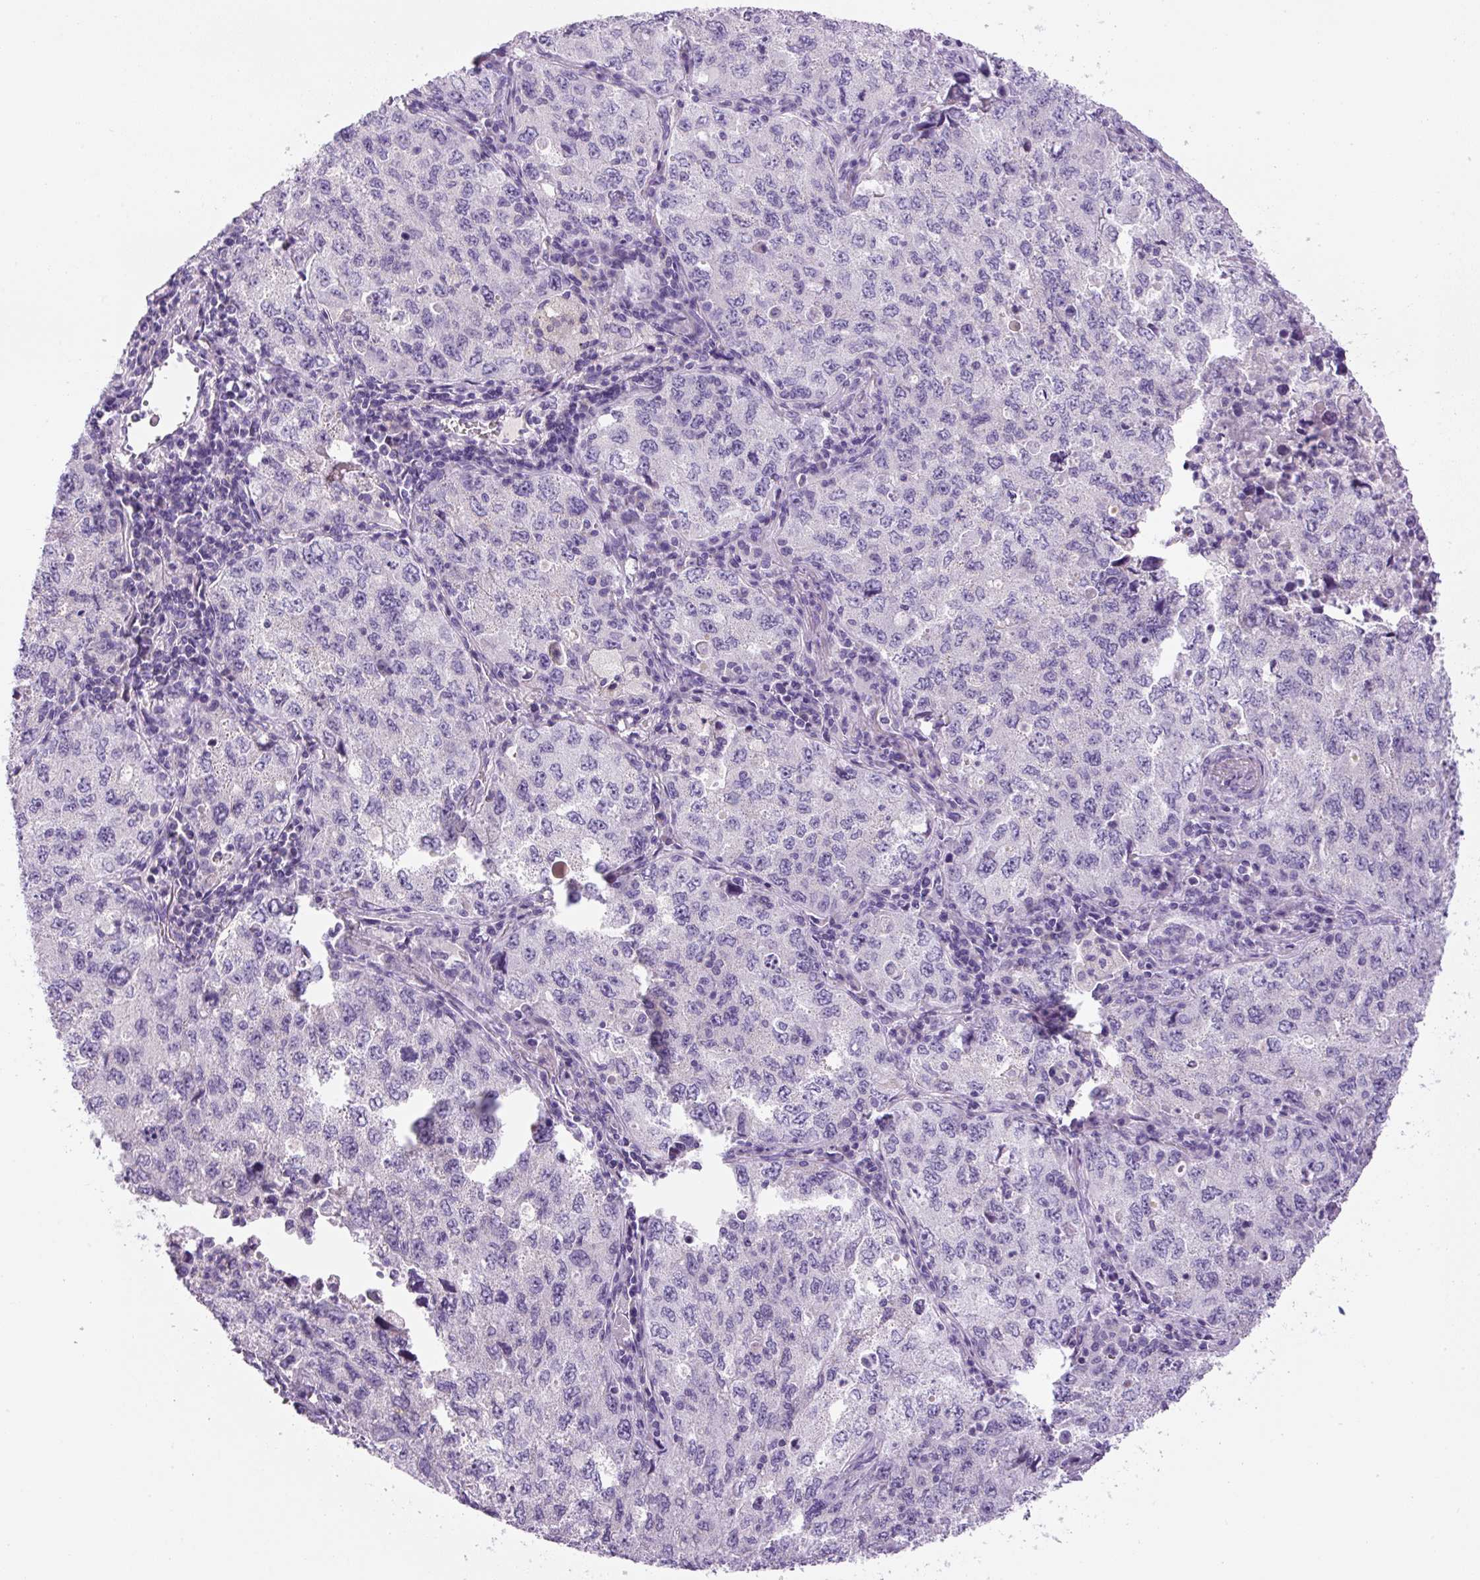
{"staining": {"intensity": "negative", "quantity": "none", "location": "none"}, "tissue": "lung cancer", "cell_type": "Tumor cells", "image_type": "cancer", "snomed": [{"axis": "morphology", "description": "Adenocarcinoma, NOS"}, {"axis": "topography", "description": "Lung"}], "caption": "The micrograph shows no staining of tumor cells in lung adenocarcinoma. (IHC, brightfield microscopy, high magnification).", "gene": "RSPO4", "patient": {"sex": "female", "age": 57}}